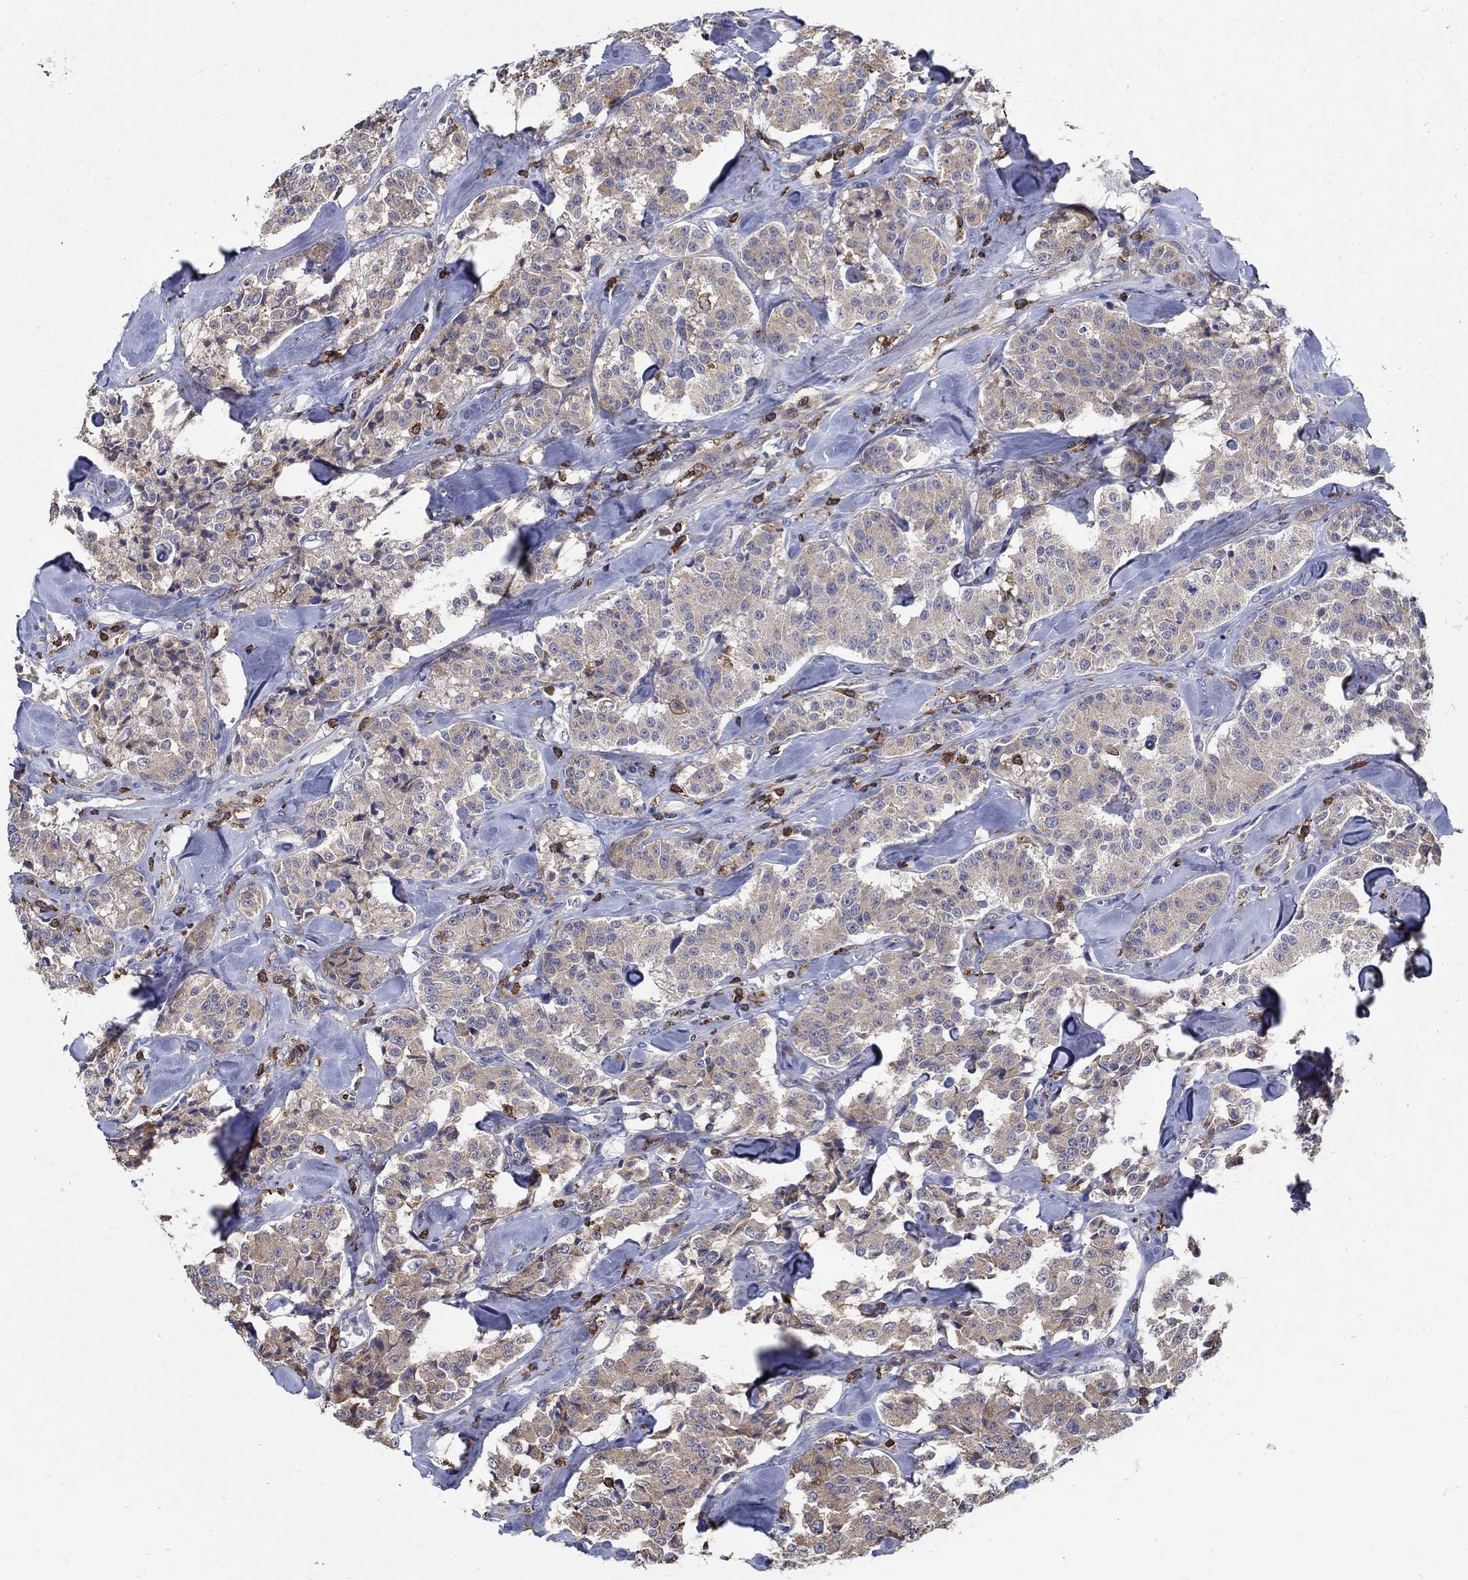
{"staining": {"intensity": "weak", "quantity": "25%-75%", "location": "cytoplasmic/membranous"}, "tissue": "carcinoid", "cell_type": "Tumor cells", "image_type": "cancer", "snomed": [{"axis": "morphology", "description": "Carcinoid, malignant, NOS"}, {"axis": "topography", "description": "Pancreas"}], "caption": "Immunohistochemistry (IHC) image of neoplastic tissue: human carcinoid stained using IHC reveals low levels of weak protein expression localized specifically in the cytoplasmic/membranous of tumor cells, appearing as a cytoplasmic/membranous brown color.", "gene": "AGAP2", "patient": {"sex": "male", "age": 41}}